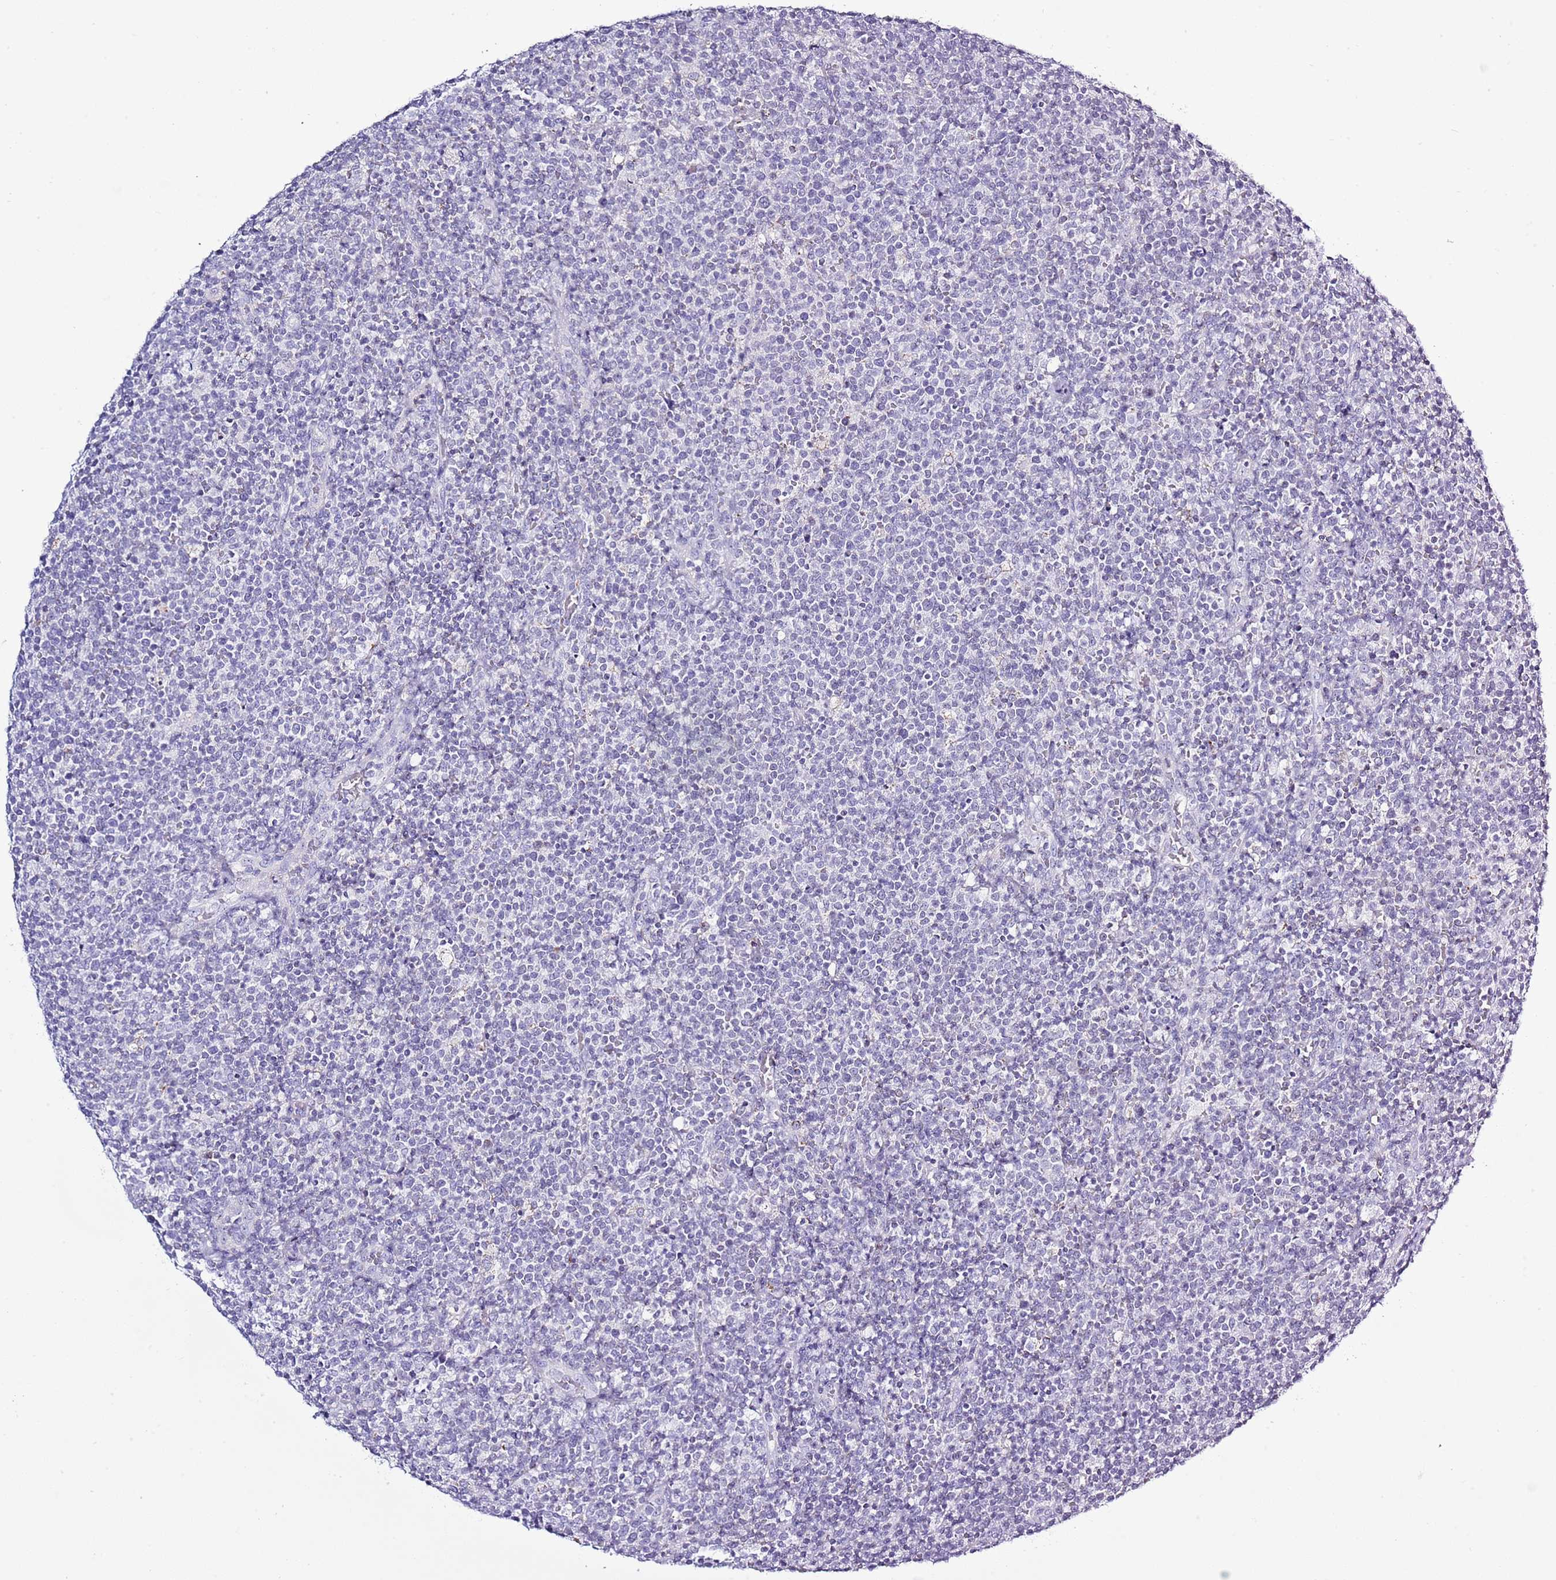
{"staining": {"intensity": "negative", "quantity": "none", "location": "none"}, "tissue": "lymphoma", "cell_type": "Tumor cells", "image_type": "cancer", "snomed": [{"axis": "morphology", "description": "Malignant lymphoma, non-Hodgkin's type, High grade"}, {"axis": "topography", "description": "Lymph node"}], "caption": "Protein analysis of lymphoma reveals no significant expression in tumor cells. The staining was performed using DAB to visualize the protein expression in brown, while the nuclei were stained in blue with hematoxylin (Magnification: 20x).", "gene": "SLC23A1", "patient": {"sex": "male", "age": 61}}